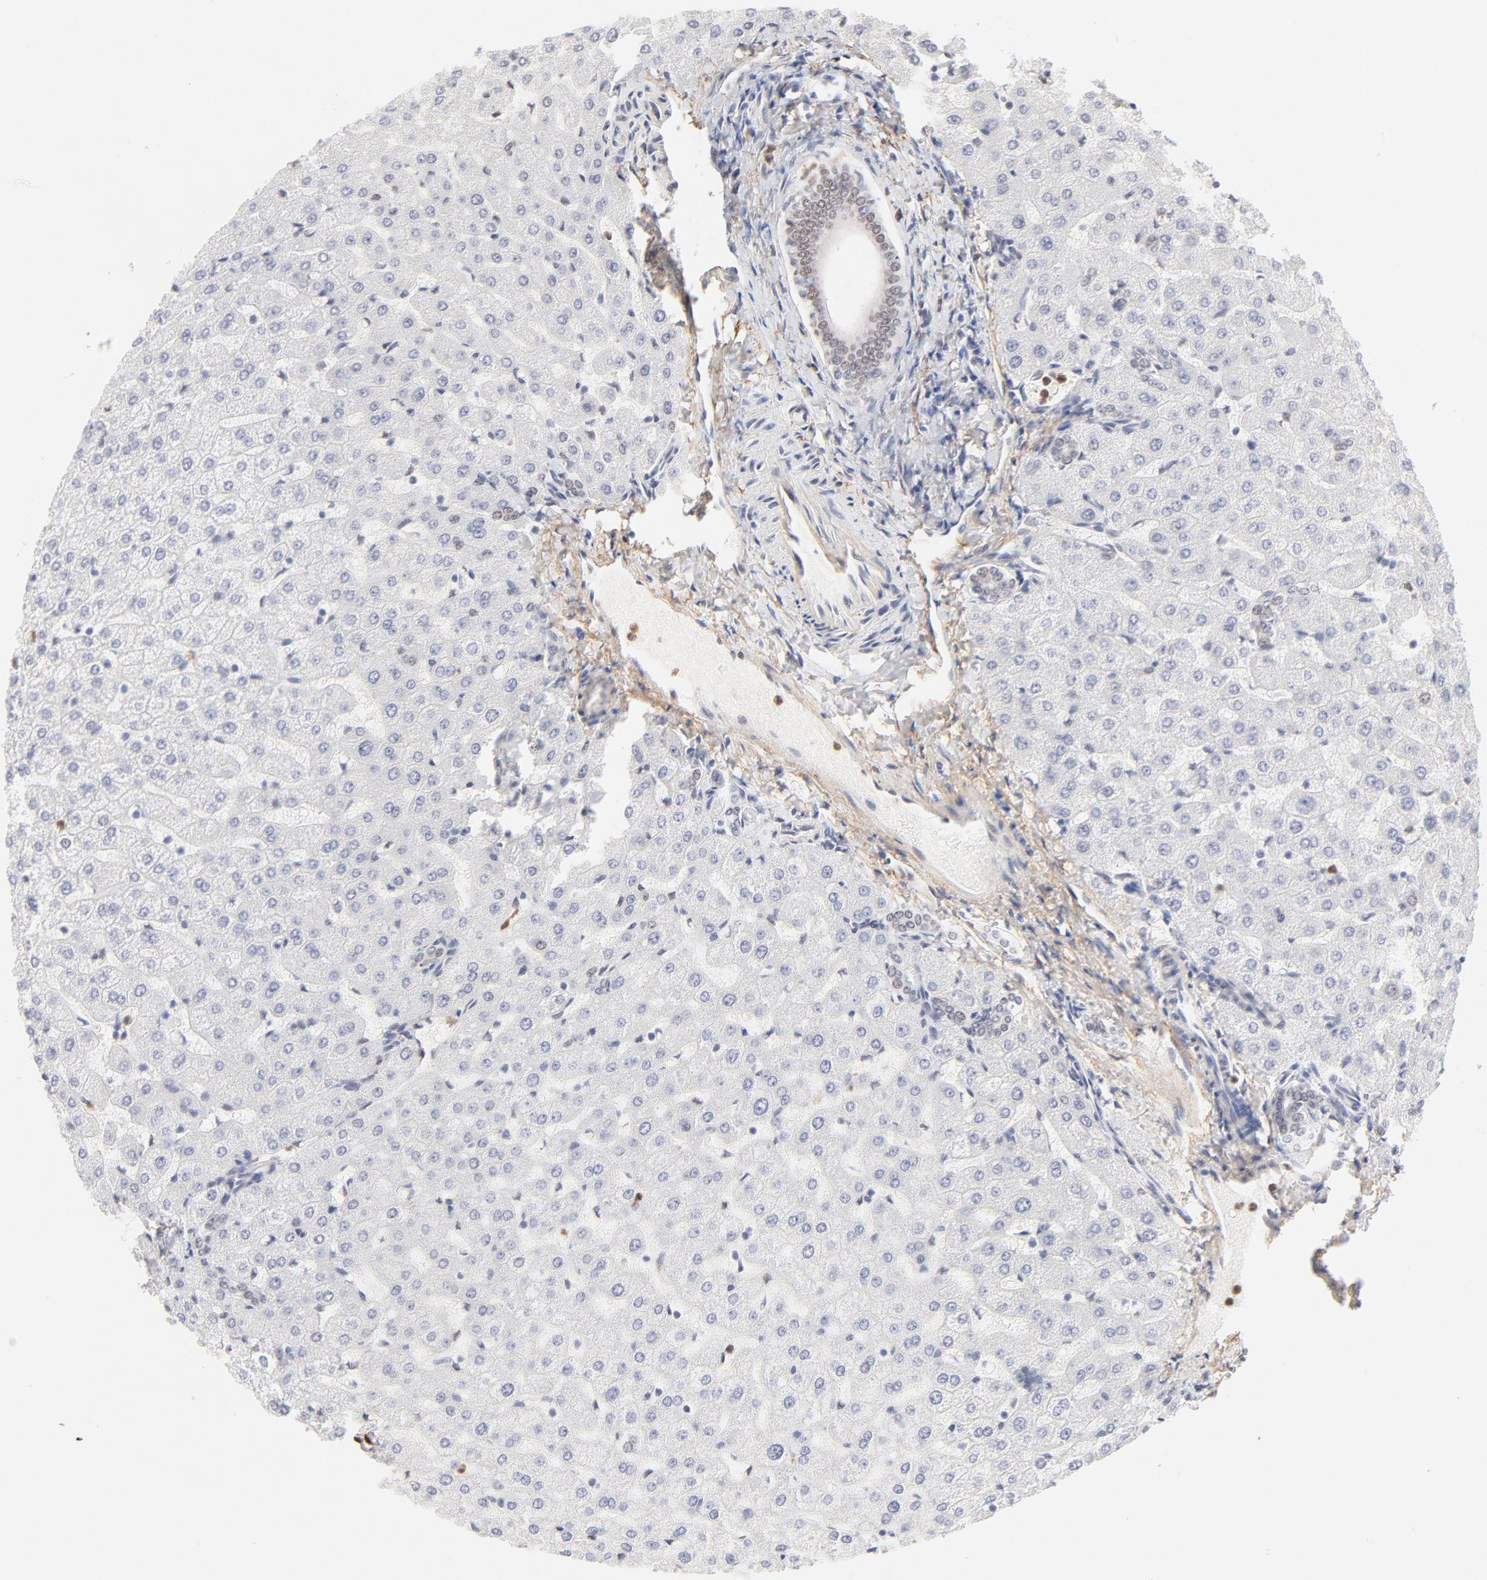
{"staining": {"intensity": "weak", "quantity": "25%-75%", "location": "nuclear"}, "tissue": "liver", "cell_type": "Cholangiocytes", "image_type": "normal", "snomed": [{"axis": "morphology", "description": "Normal tissue, NOS"}, {"axis": "morphology", "description": "Fibrosis, NOS"}, {"axis": "topography", "description": "Liver"}], "caption": "A micrograph of liver stained for a protein displays weak nuclear brown staining in cholangiocytes.", "gene": "PBX1", "patient": {"sex": "female", "age": 29}}